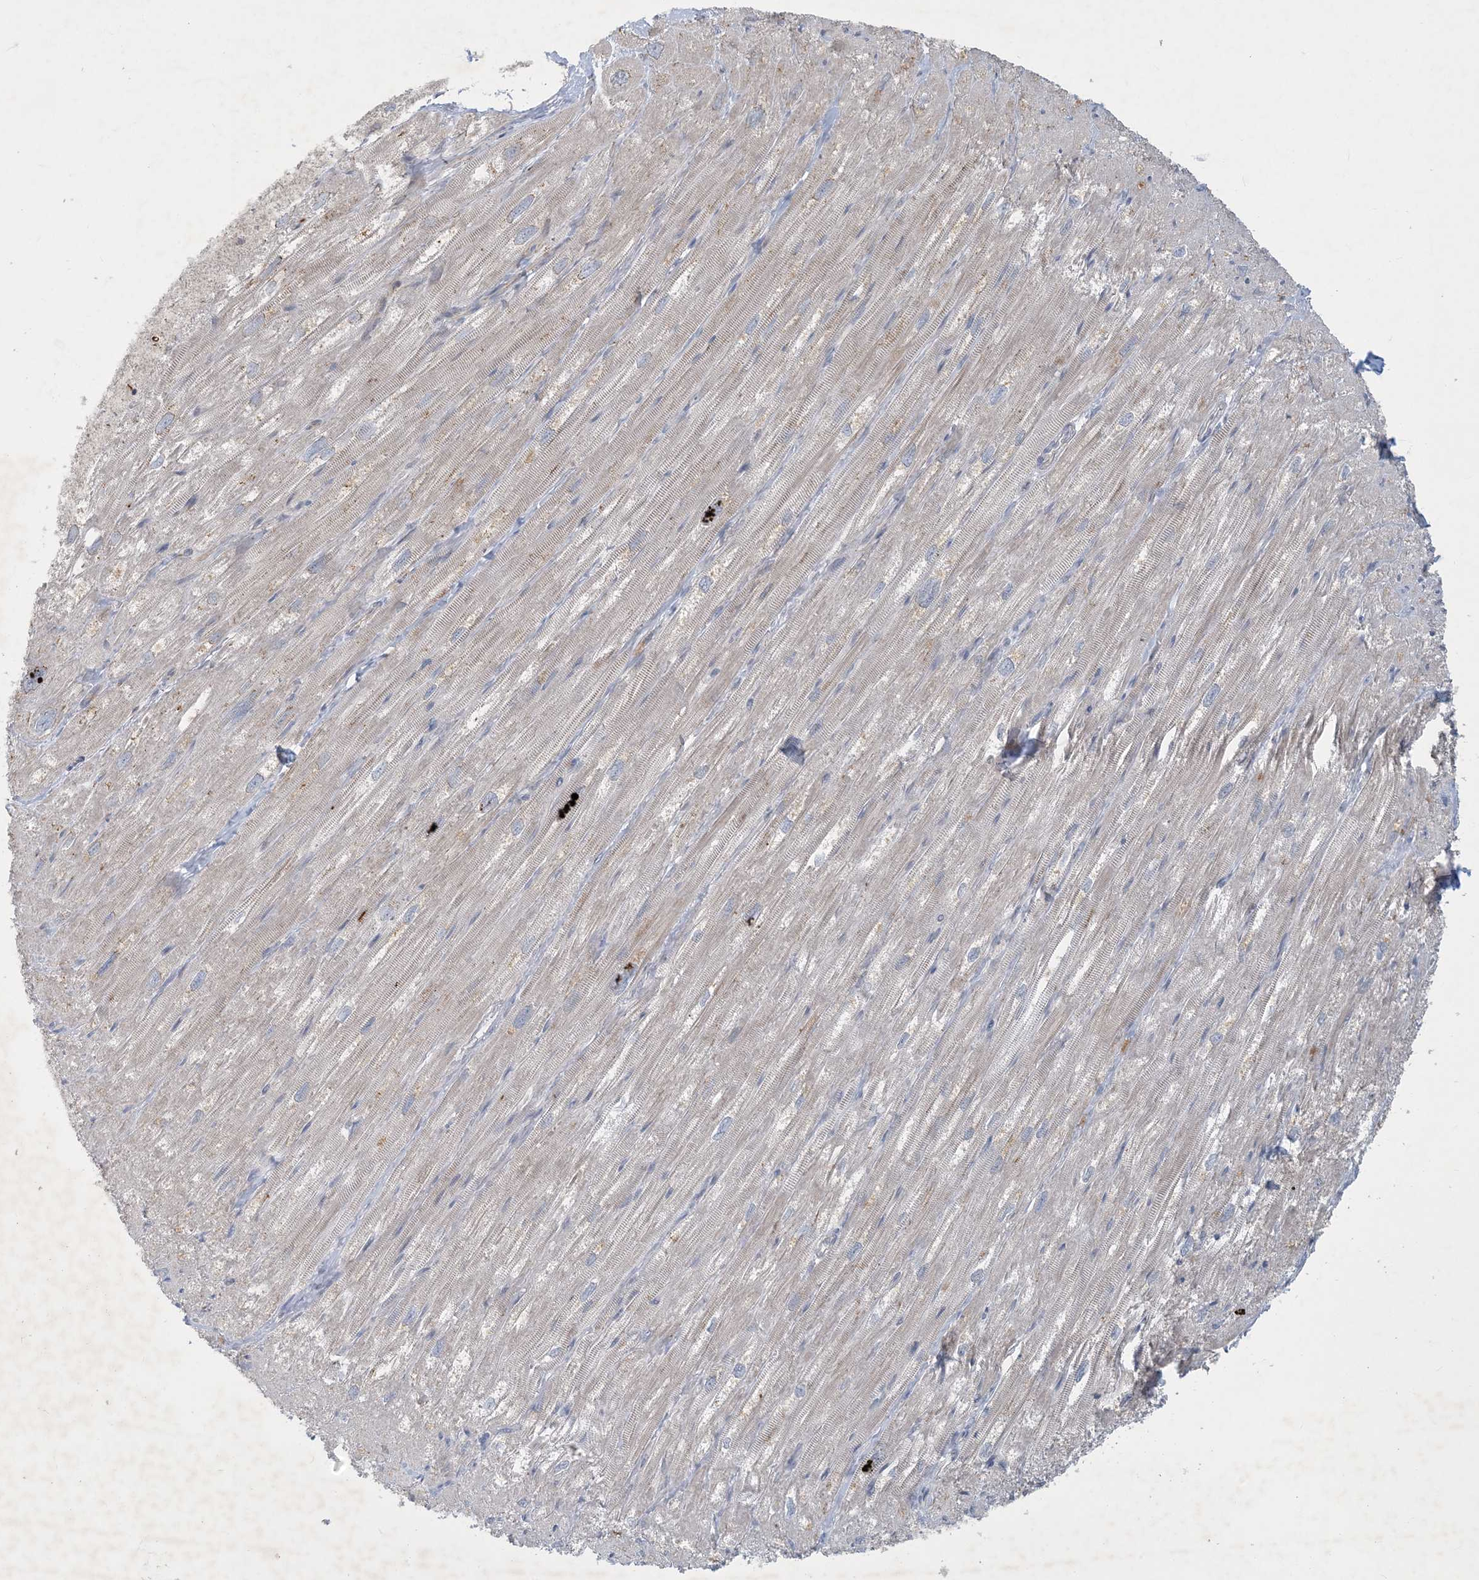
{"staining": {"intensity": "moderate", "quantity": "<25%", "location": "cytoplasmic/membranous"}, "tissue": "heart muscle", "cell_type": "Cardiomyocytes", "image_type": "normal", "snomed": [{"axis": "morphology", "description": "Normal tissue, NOS"}, {"axis": "topography", "description": "Heart"}], "caption": "Immunohistochemistry (DAB (3,3'-diaminobenzidine)) staining of unremarkable human heart muscle shows moderate cytoplasmic/membranous protein expression in approximately <25% of cardiomyocytes.", "gene": "CCDC14", "patient": {"sex": "male", "age": 50}}